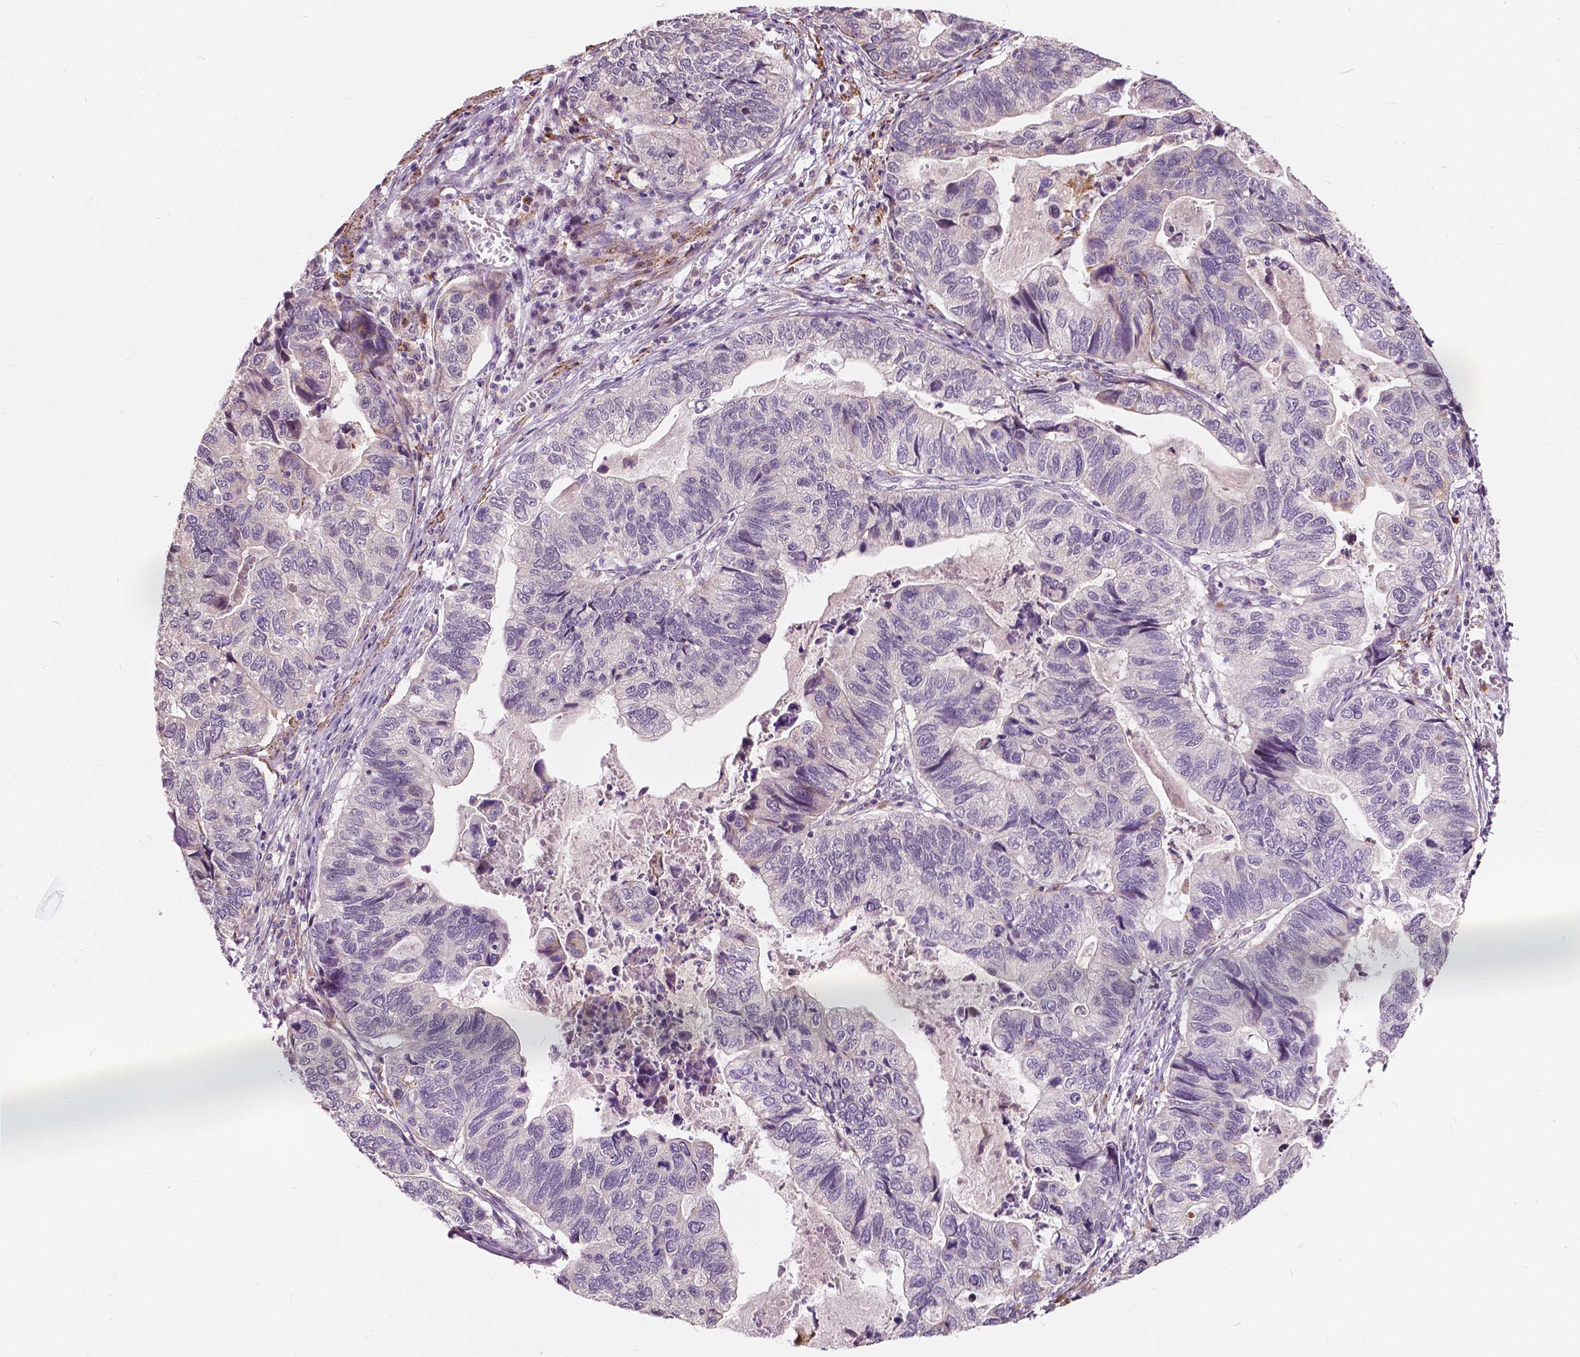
{"staining": {"intensity": "negative", "quantity": "none", "location": "none"}, "tissue": "stomach cancer", "cell_type": "Tumor cells", "image_type": "cancer", "snomed": [{"axis": "morphology", "description": "Adenocarcinoma, NOS"}, {"axis": "topography", "description": "Stomach, upper"}], "caption": "The immunohistochemistry image has no significant positivity in tumor cells of adenocarcinoma (stomach) tissue.", "gene": "DLX6", "patient": {"sex": "female", "age": 67}}